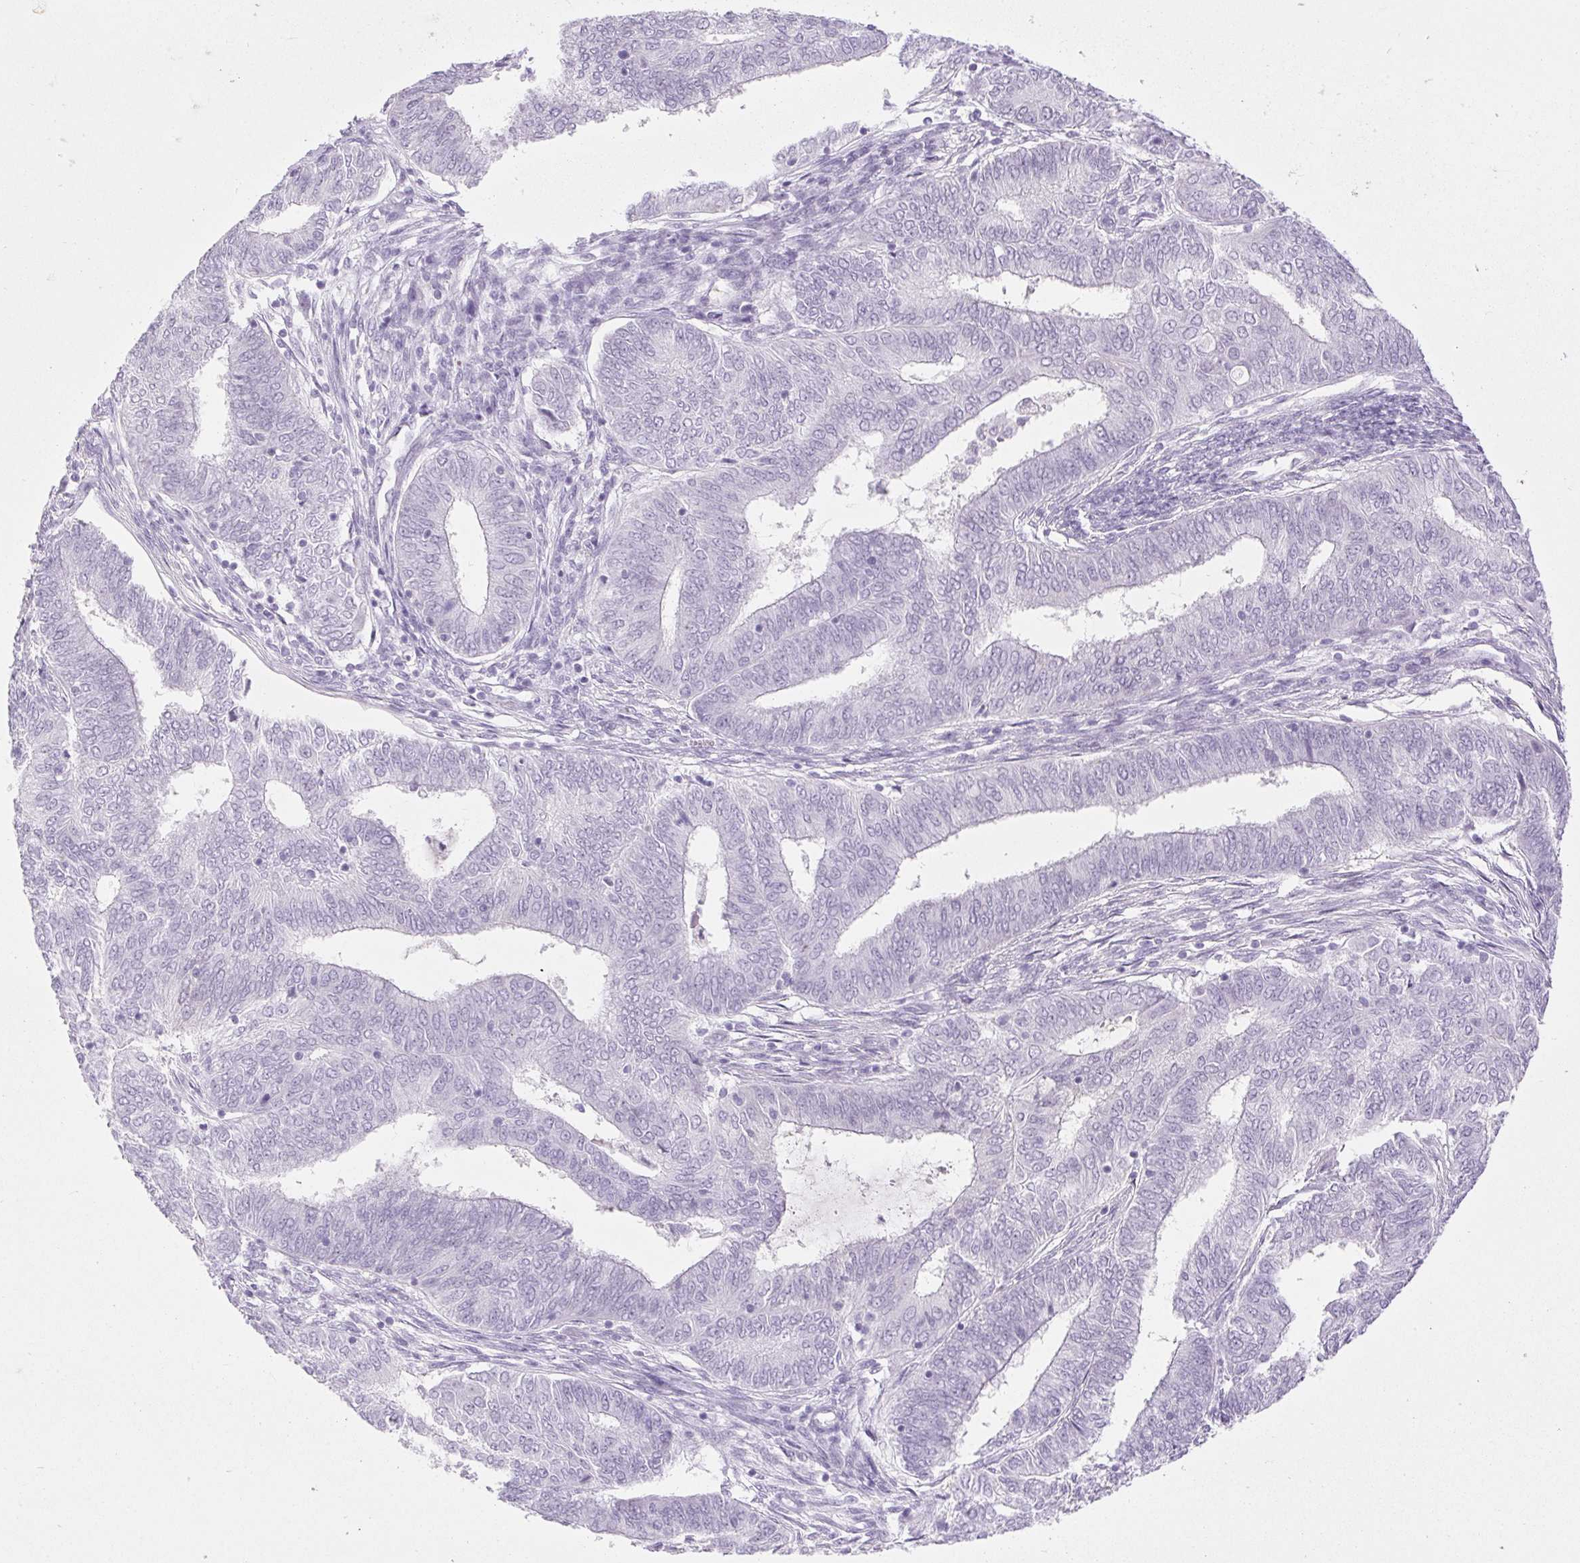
{"staining": {"intensity": "negative", "quantity": "none", "location": "none"}, "tissue": "endometrial cancer", "cell_type": "Tumor cells", "image_type": "cancer", "snomed": [{"axis": "morphology", "description": "Adenocarcinoma, NOS"}, {"axis": "topography", "description": "Endometrium"}], "caption": "DAB immunohistochemical staining of human endometrial cancer displays no significant staining in tumor cells. (DAB (3,3'-diaminobenzidine) immunohistochemistry, high magnification).", "gene": "BCAS1", "patient": {"sex": "female", "age": 62}}